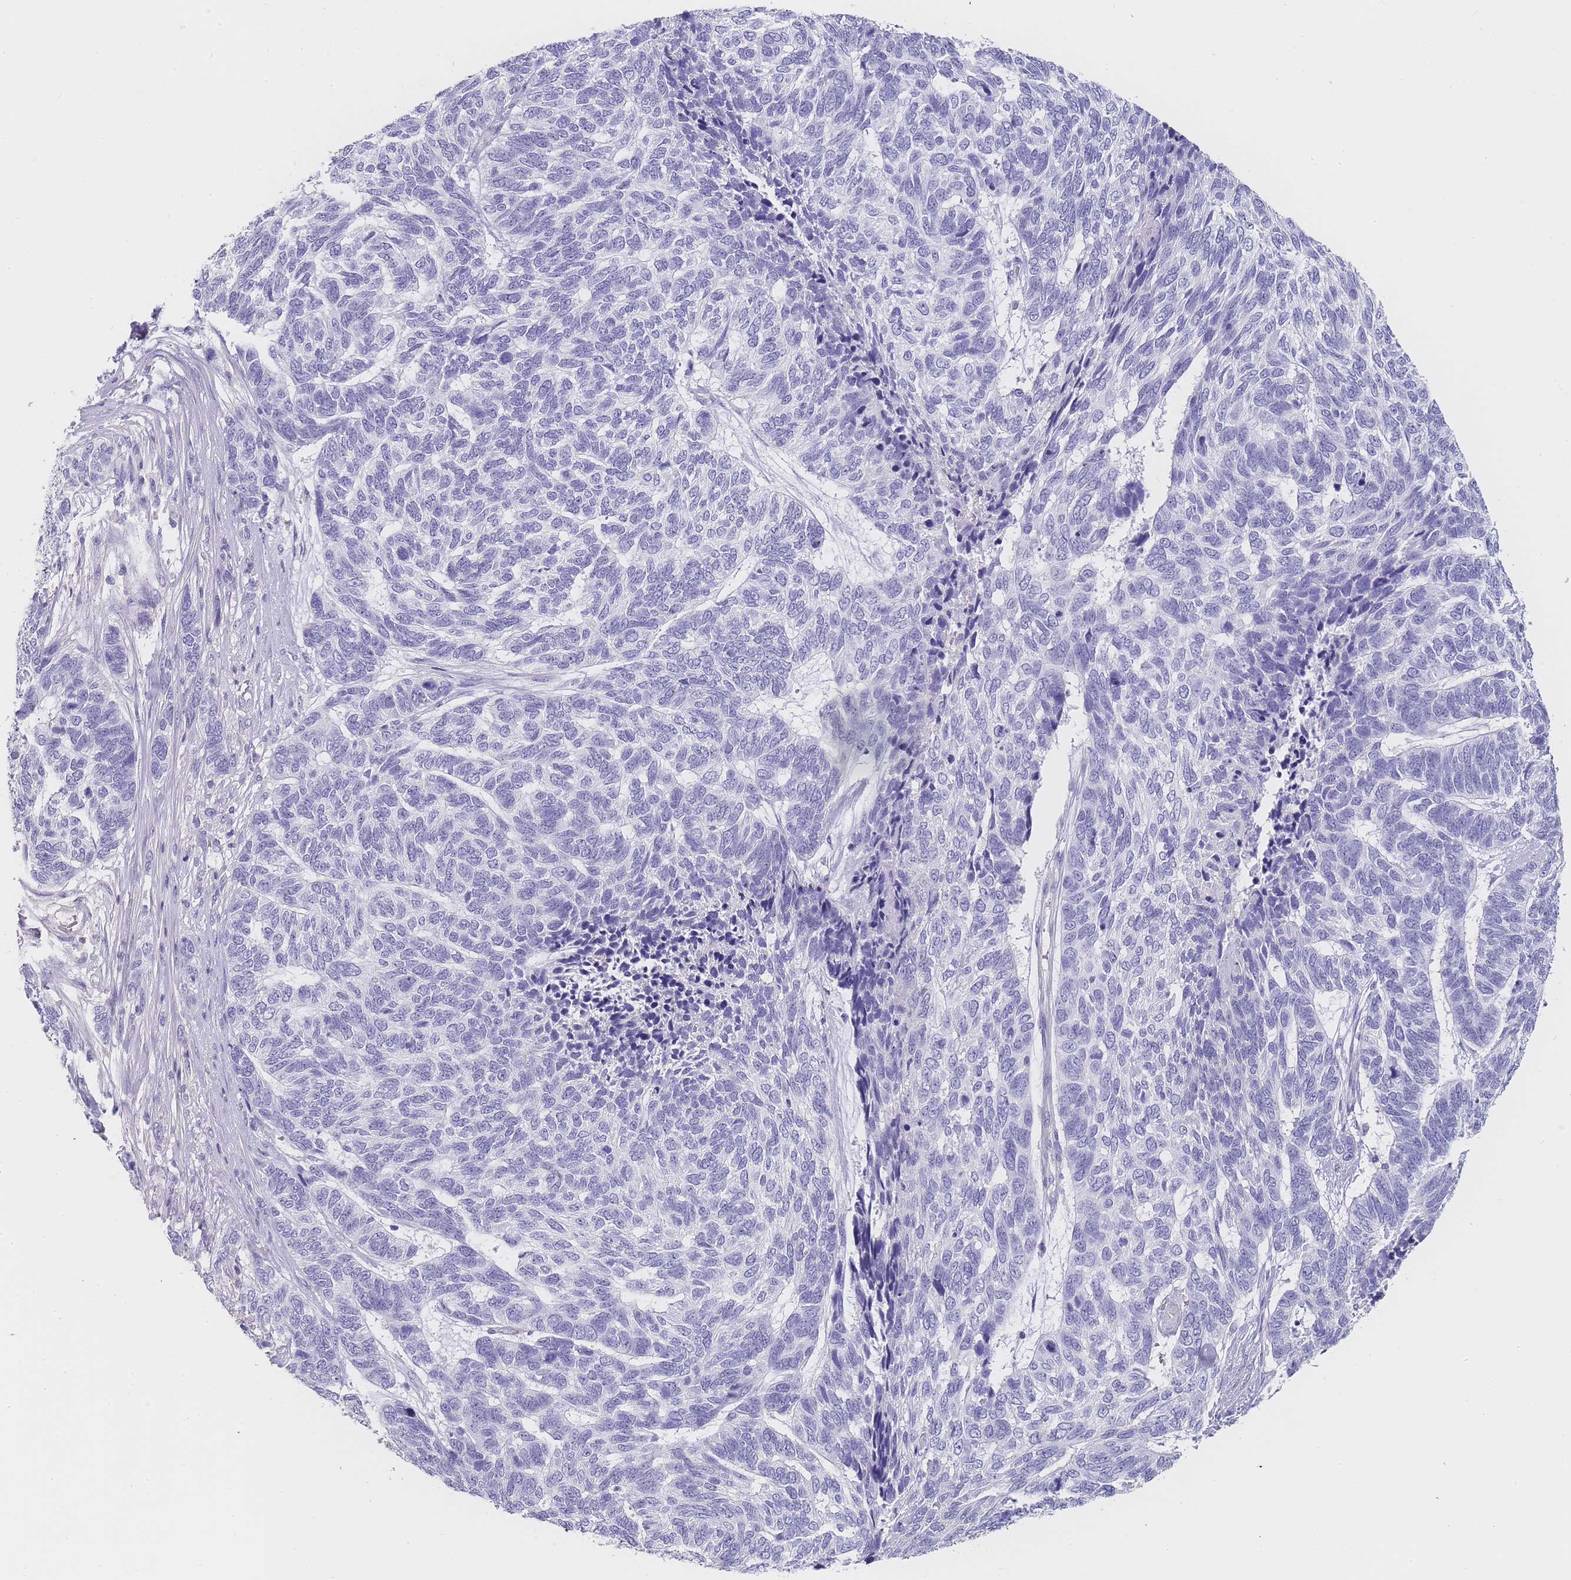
{"staining": {"intensity": "negative", "quantity": "none", "location": "none"}, "tissue": "skin cancer", "cell_type": "Tumor cells", "image_type": "cancer", "snomed": [{"axis": "morphology", "description": "Basal cell carcinoma"}, {"axis": "topography", "description": "Skin"}], "caption": "This is an IHC micrograph of human skin cancer (basal cell carcinoma). There is no staining in tumor cells.", "gene": "NOP14", "patient": {"sex": "female", "age": 65}}